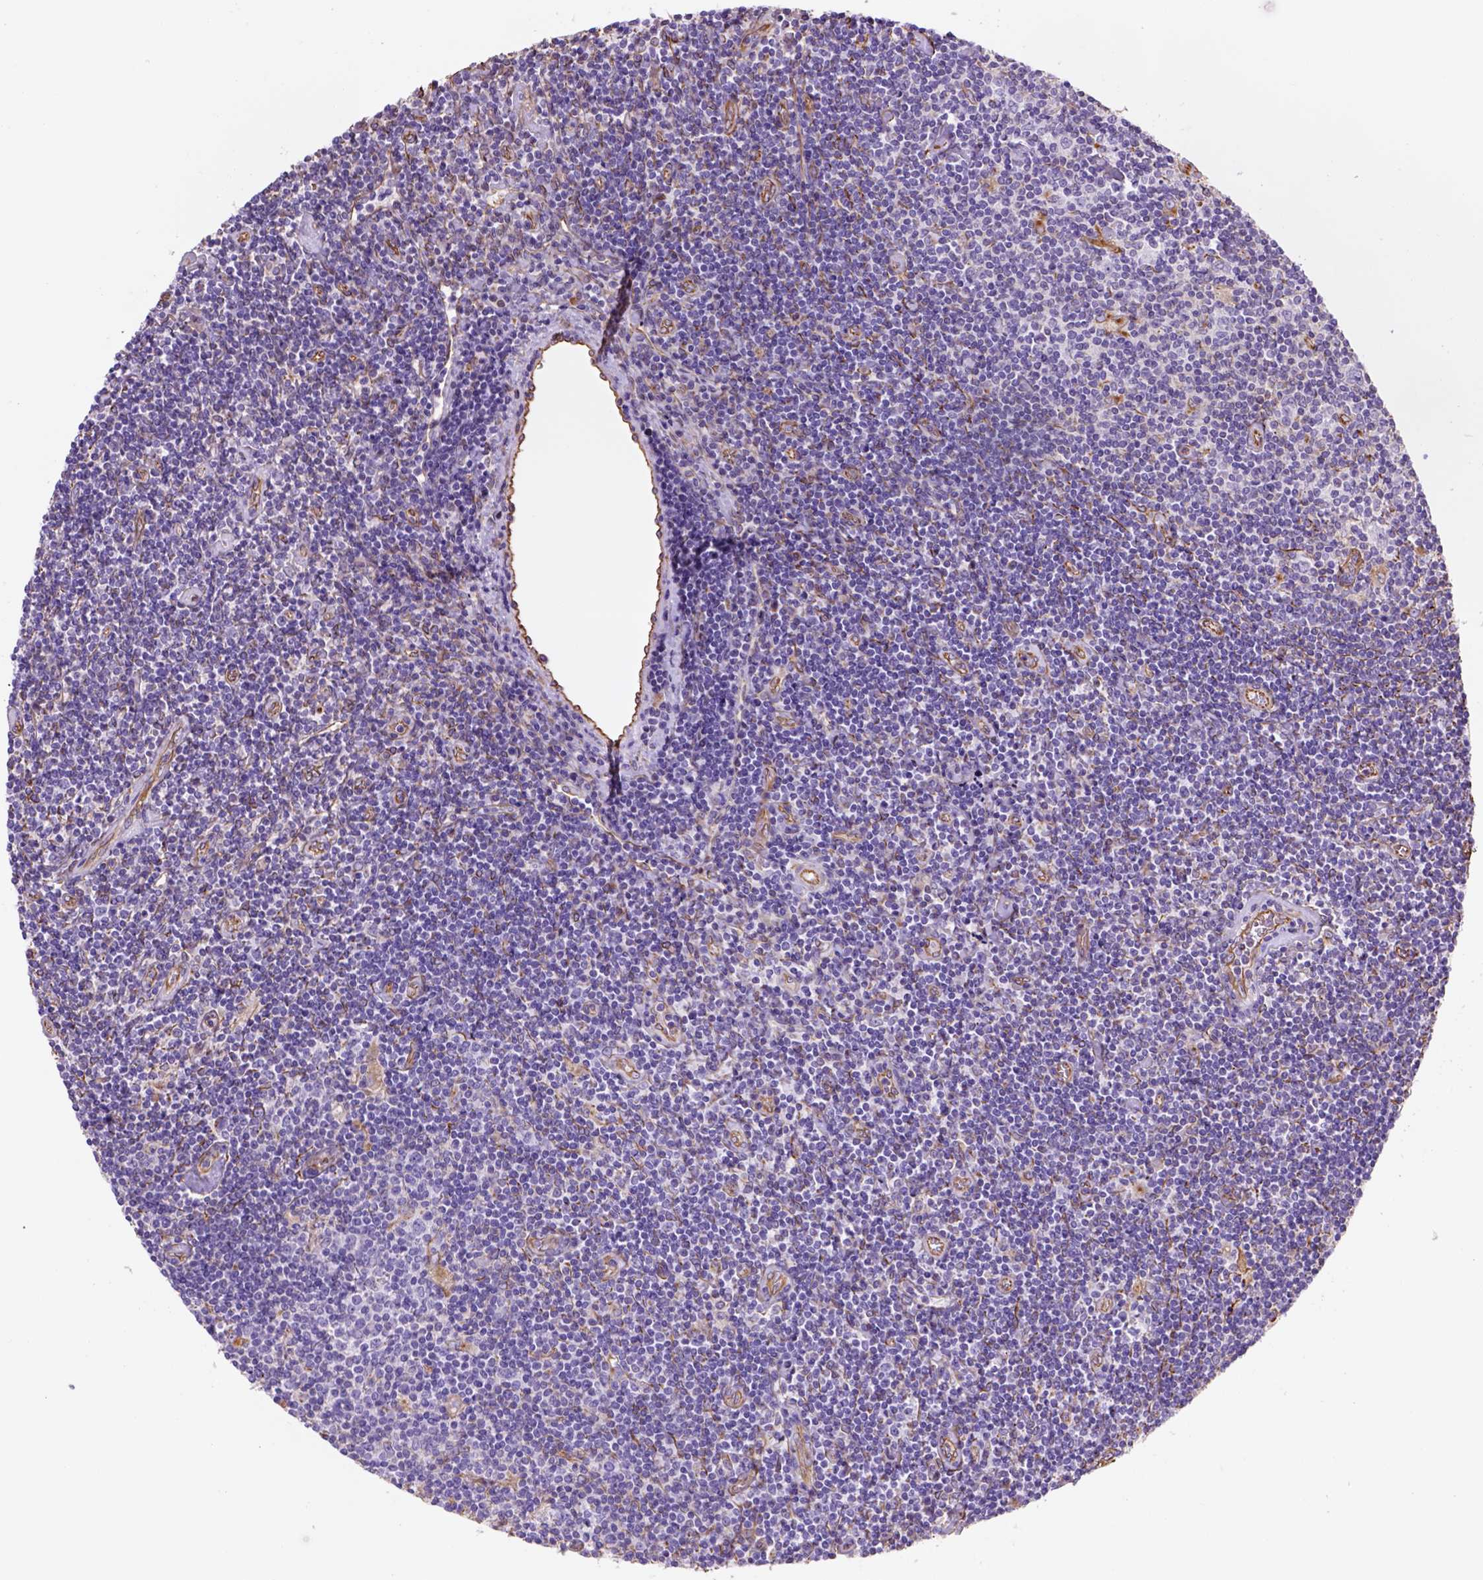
{"staining": {"intensity": "weak", "quantity": ">75%", "location": "cytoplasmic/membranous"}, "tissue": "lymphoma", "cell_type": "Tumor cells", "image_type": "cancer", "snomed": [{"axis": "morphology", "description": "Hodgkin's disease, NOS"}, {"axis": "topography", "description": "Lymph node"}], "caption": "Hodgkin's disease was stained to show a protein in brown. There is low levels of weak cytoplasmic/membranous expression in approximately >75% of tumor cells. Nuclei are stained in blue.", "gene": "ZZZ3", "patient": {"sex": "male", "age": 40}}